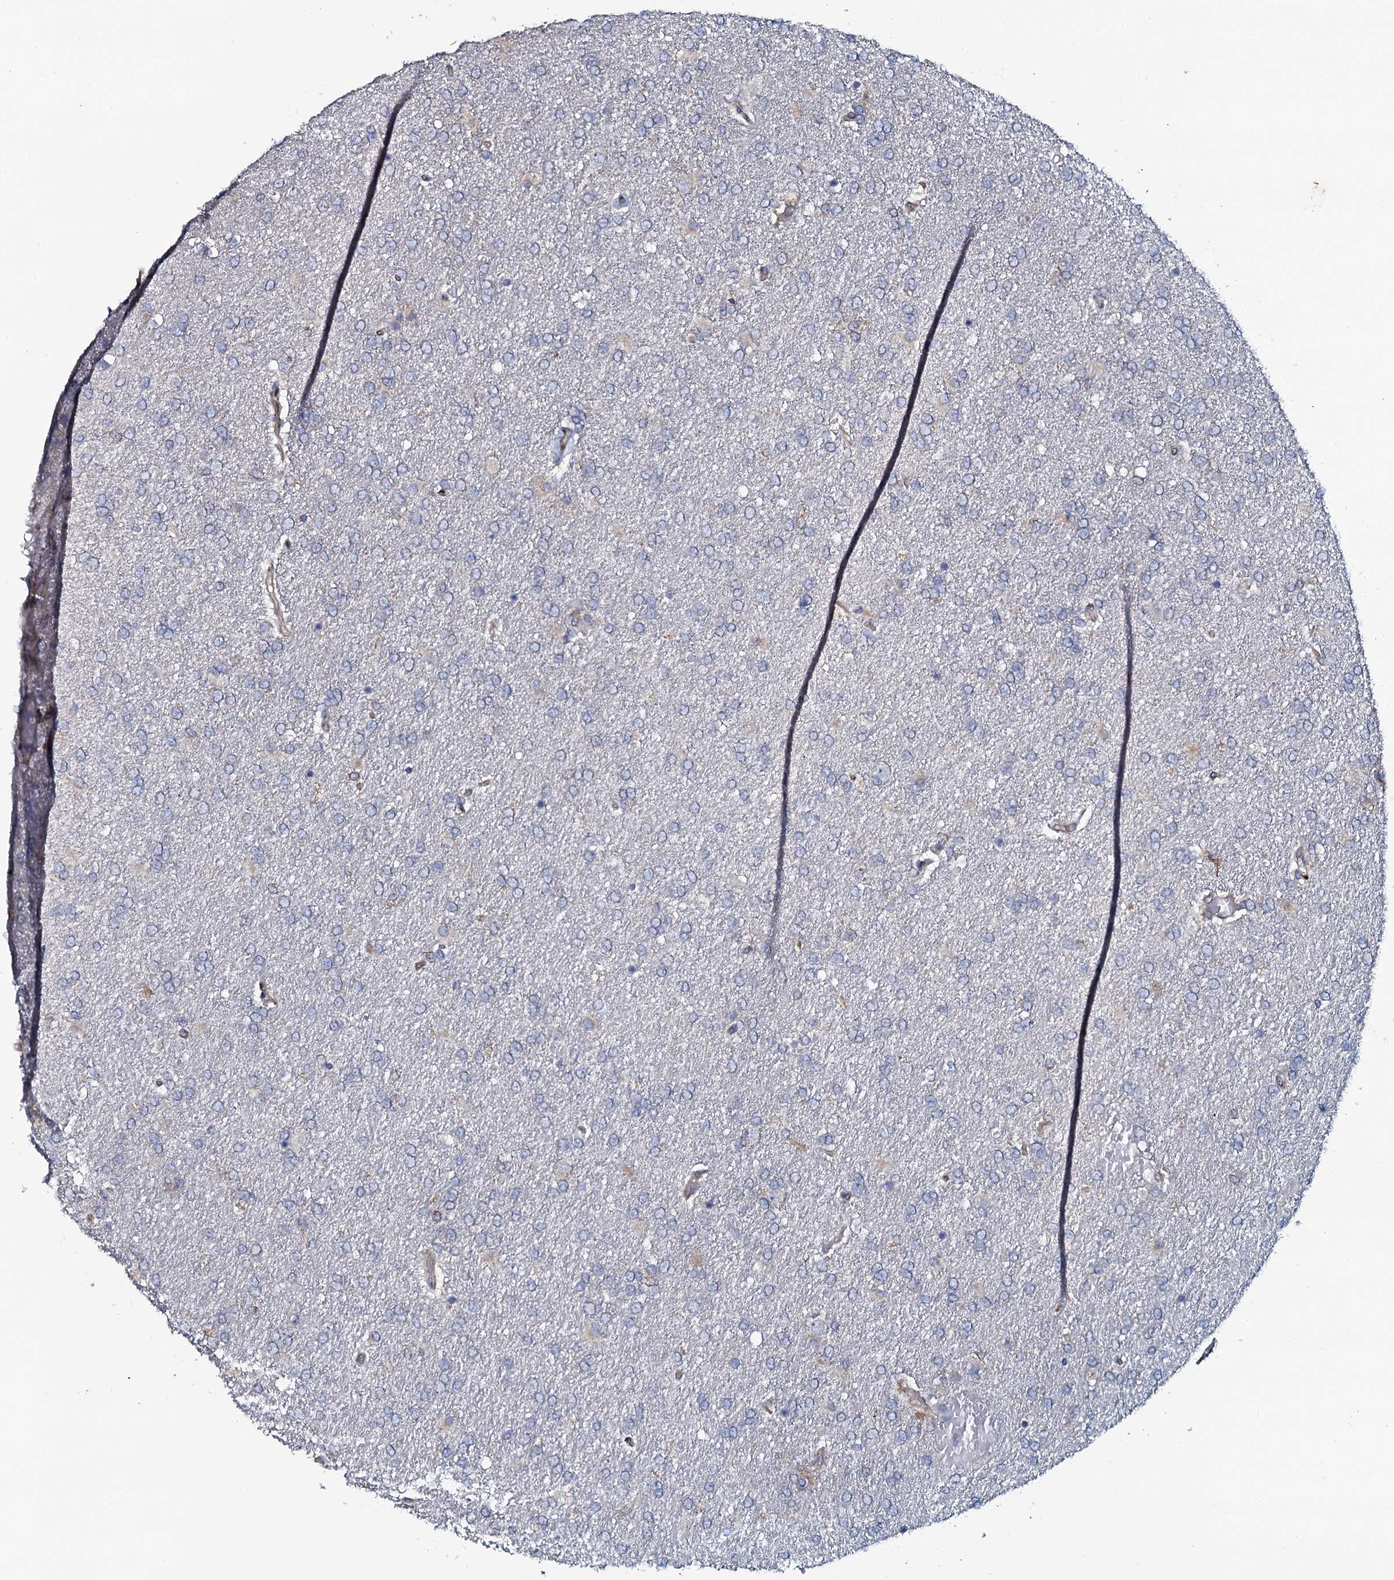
{"staining": {"intensity": "negative", "quantity": "none", "location": "none"}, "tissue": "glioma", "cell_type": "Tumor cells", "image_type": "cancer", "snomed": [{"axis": "morphology", "description": "Glioma, malignant, High grade"}, {"axis": "topography", "description": "Brain"}], "caption": "Tumor cells show no significant protein staining in malignant high-grade glioma.", "gene": "TMEM151A", "patient": {"sex": "male", "age": 72}}